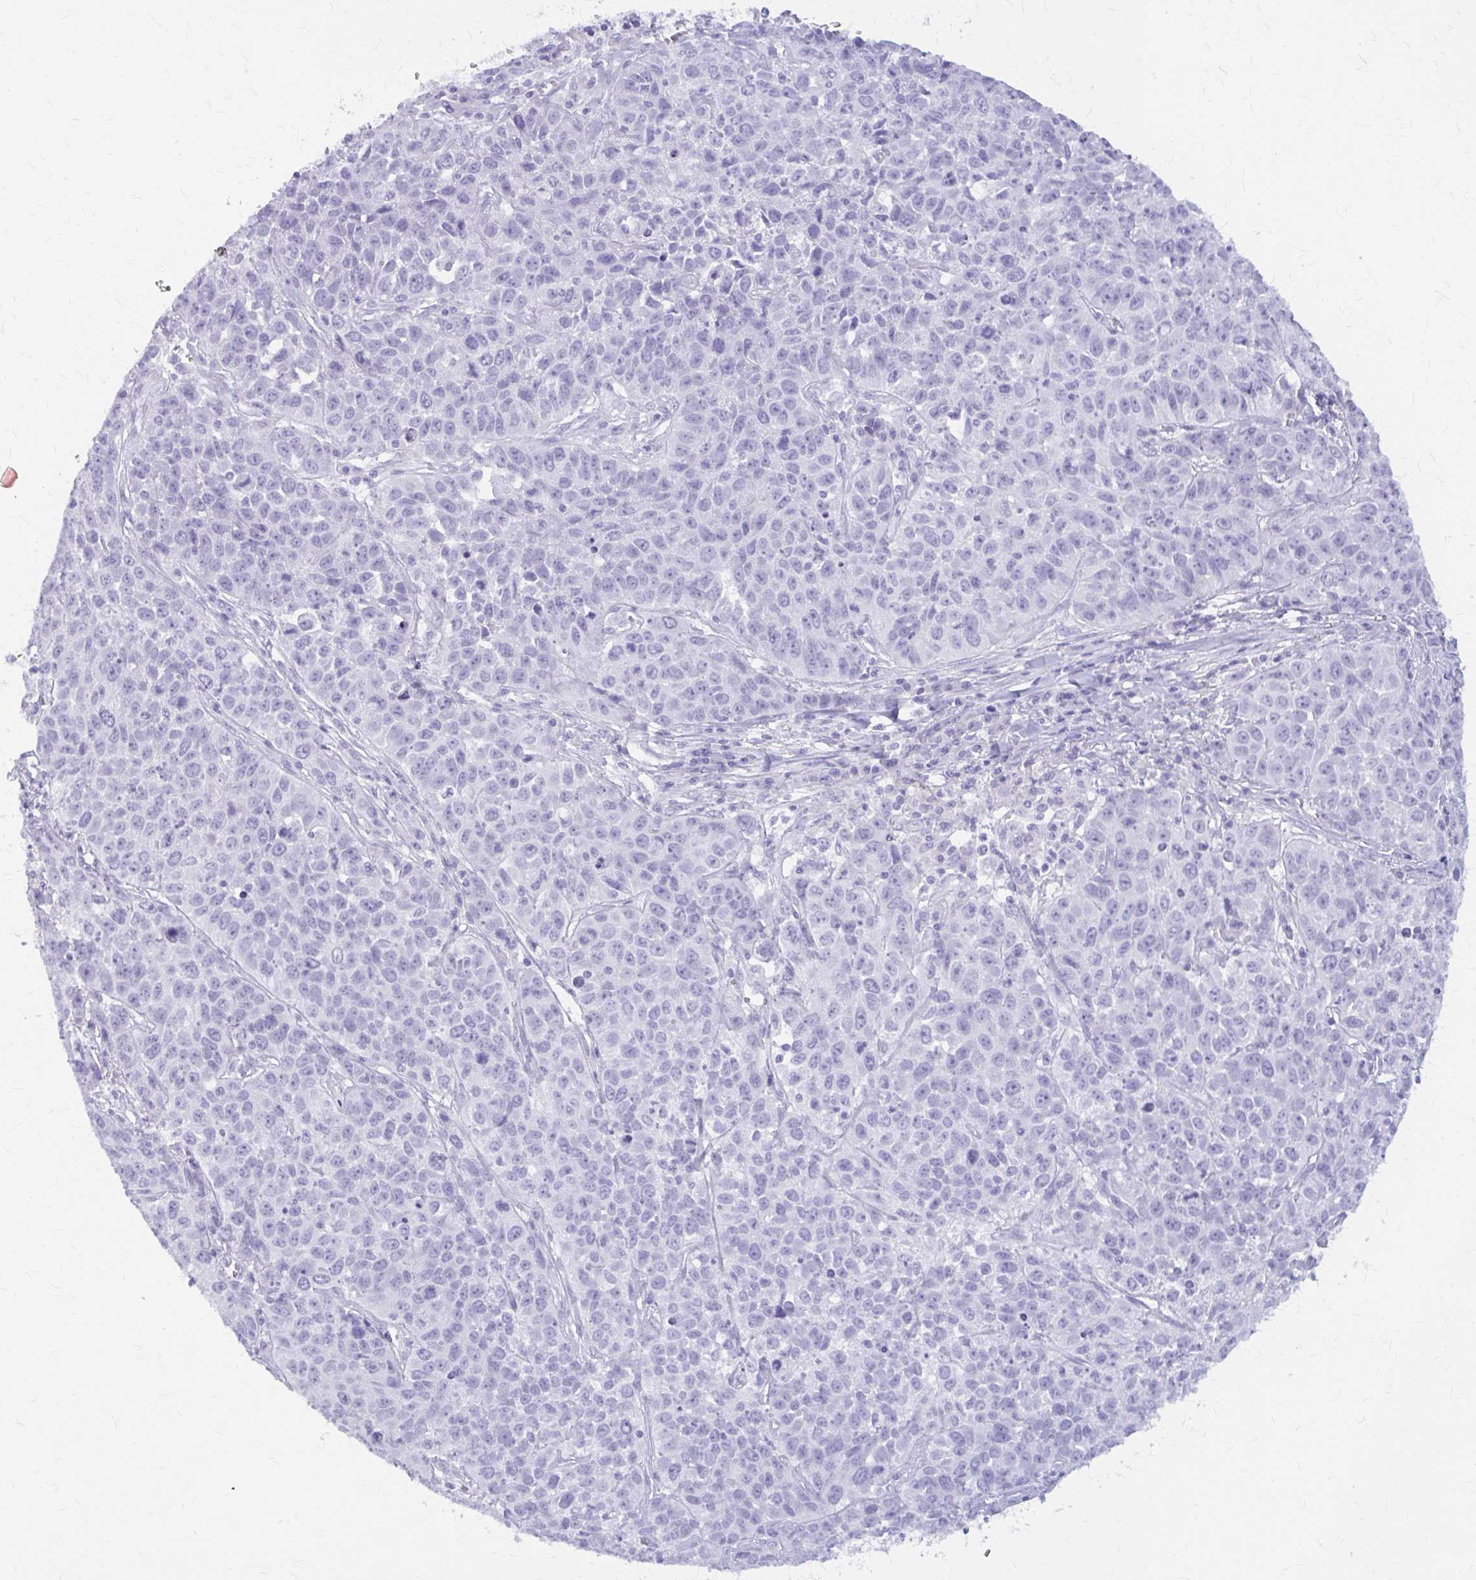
{"staining": {"intensity": "negative", "quantity": "none", "location": "none"}, "tissue": "lung cancer", "cell_type": "Tumor cells", "image_type": "cancer", "snomed": [{"axis": "morphology", "description": "Squamous cell carcinoma, NOS"}, {"axis": "topography", "description": "Lung"}], "caption": "This is a micrograph of immunohistochemistry (IHC) staining of lung squamous cell carcinoma, which shows no positivity in tumor cells.", "gene": "KLHDC7A", "patient": {"sex": "male", "age": 76}}